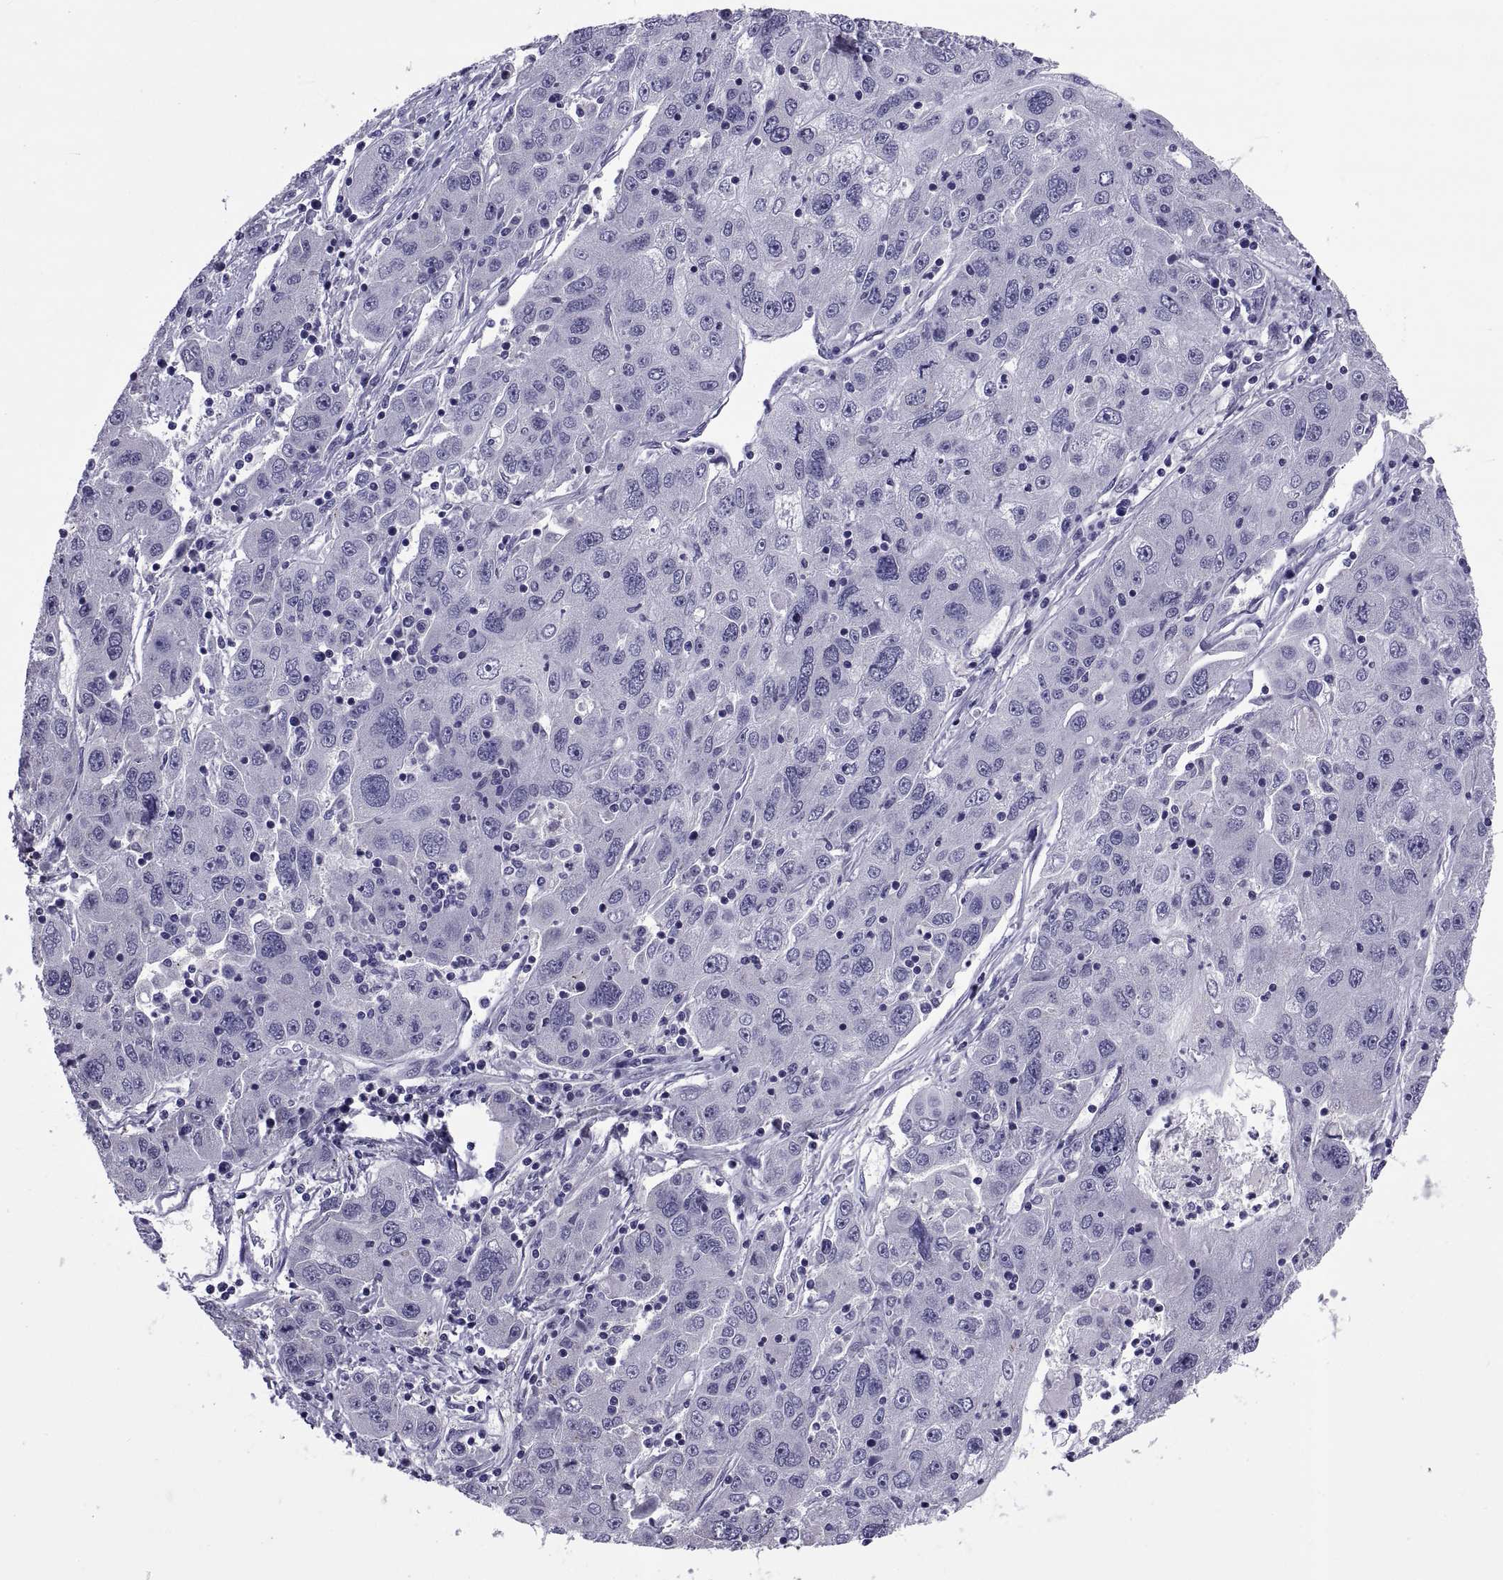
{"staining": {"intensity": "negative", "quantity": "none", "location": "none"}, "tissue": "stomach cancer", "cell_type": "Tumor cells", "image_type": "cancer", "snomed": [{"axis": "morphology", "description": "Adenocarcinoma, NOS"}, {"axis": "topography", "description": "Stomach"}], "caption": "High magnification brightfield microscopy of stomach cancer stained with DAB (brown) and counterstained with hematoxylin (blue): tumor cells show no significant positivity.", "gene": "TGFBR3L", "patient": {"sex": "male", "age": 56}}